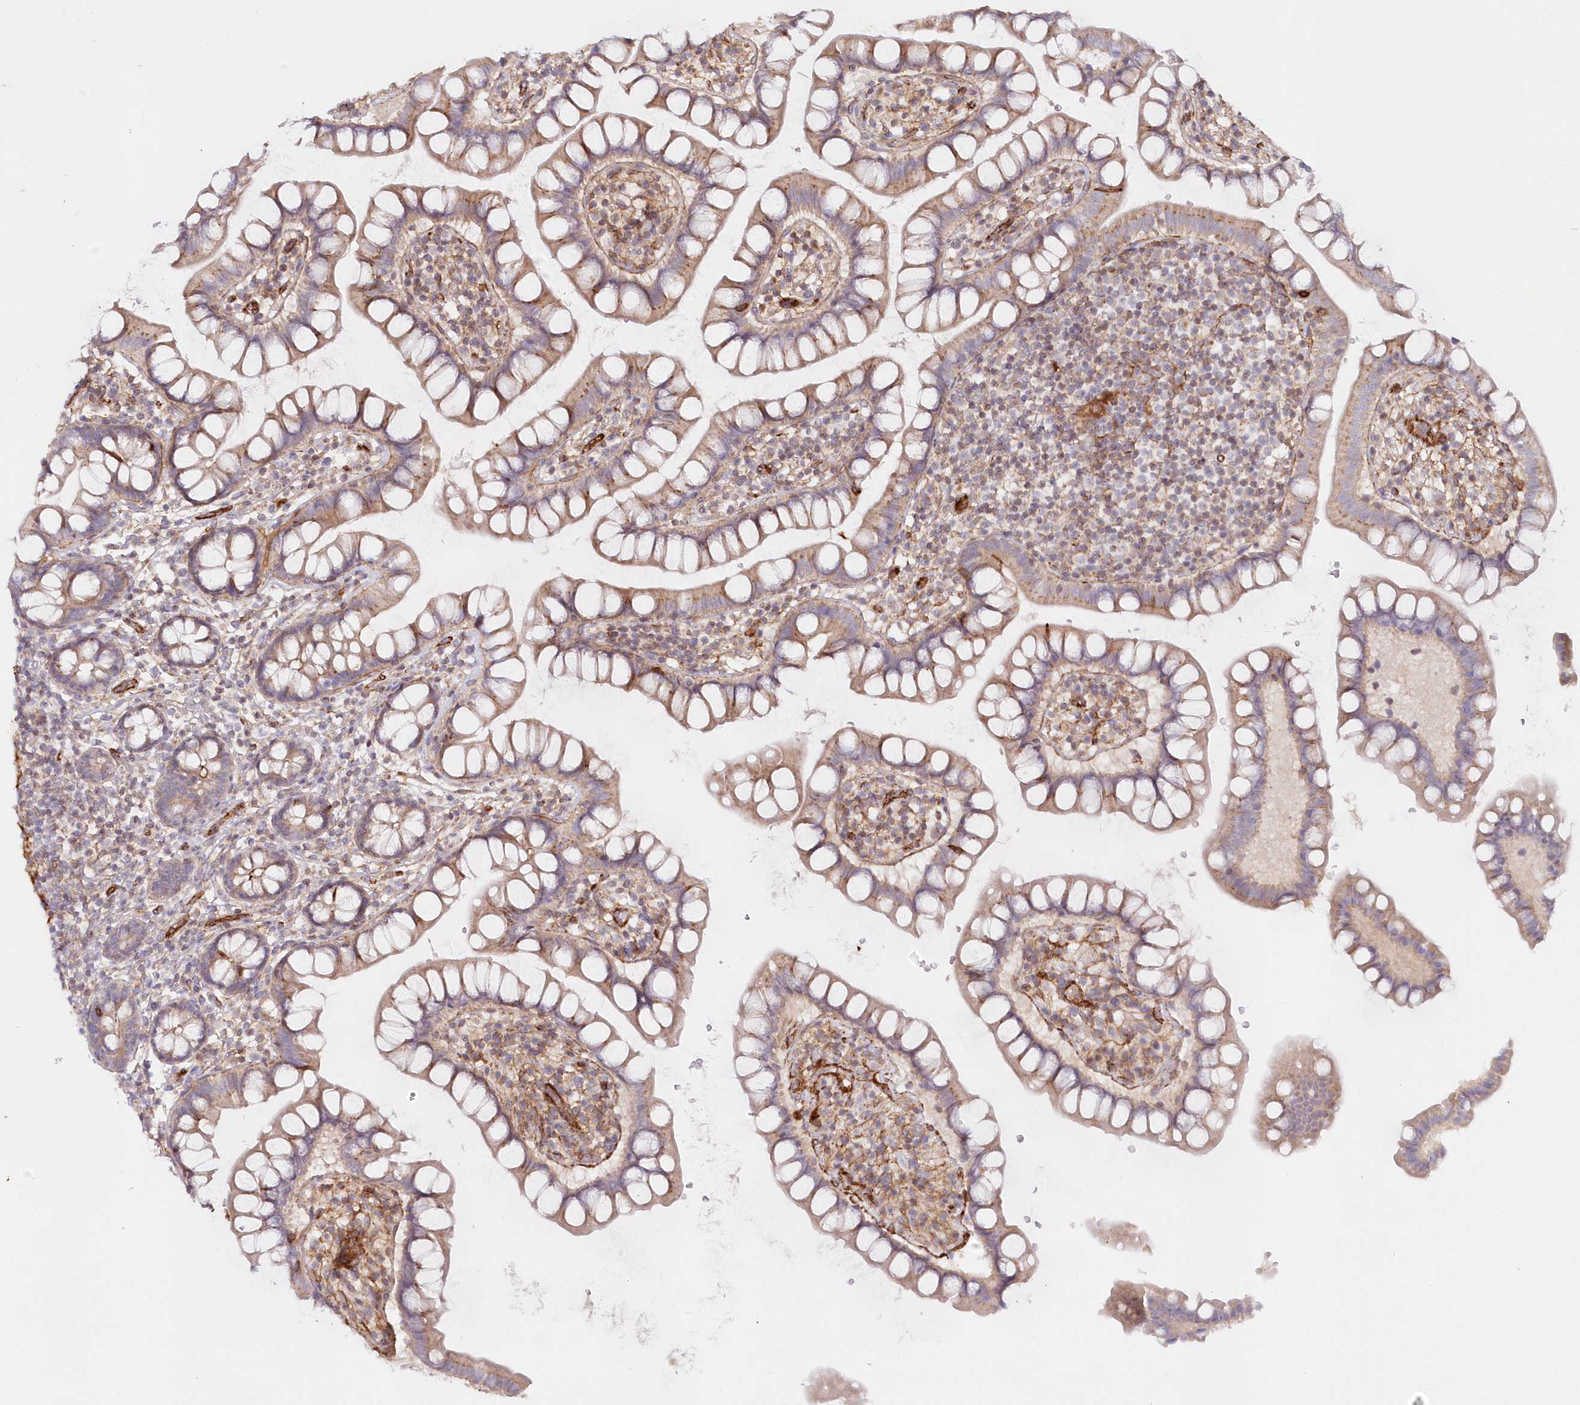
{"staining": {"intensity": "weak", "quantity": ">75%", "location": "cytoplasmic/membranous"}, "tissue": "small intestine", "cell_type": "Glandular cells", "image_type": "normal", "snomed": [{"axis": "morphology", "description": "Normal tissue, NOS"}, {"axis": "topography", "description": "Small intestine"}], "caption": "Brown immunohistochemical staining in unremarkable small intestine demonstrates weak cytoplasmic/membranous expression in approximately >75% of glandular cells. (Brightfield microscopy of DAB IHC at high magnification).", "gene": "AFAP1L2", "patient": {"sex": "female", "age": 84}}